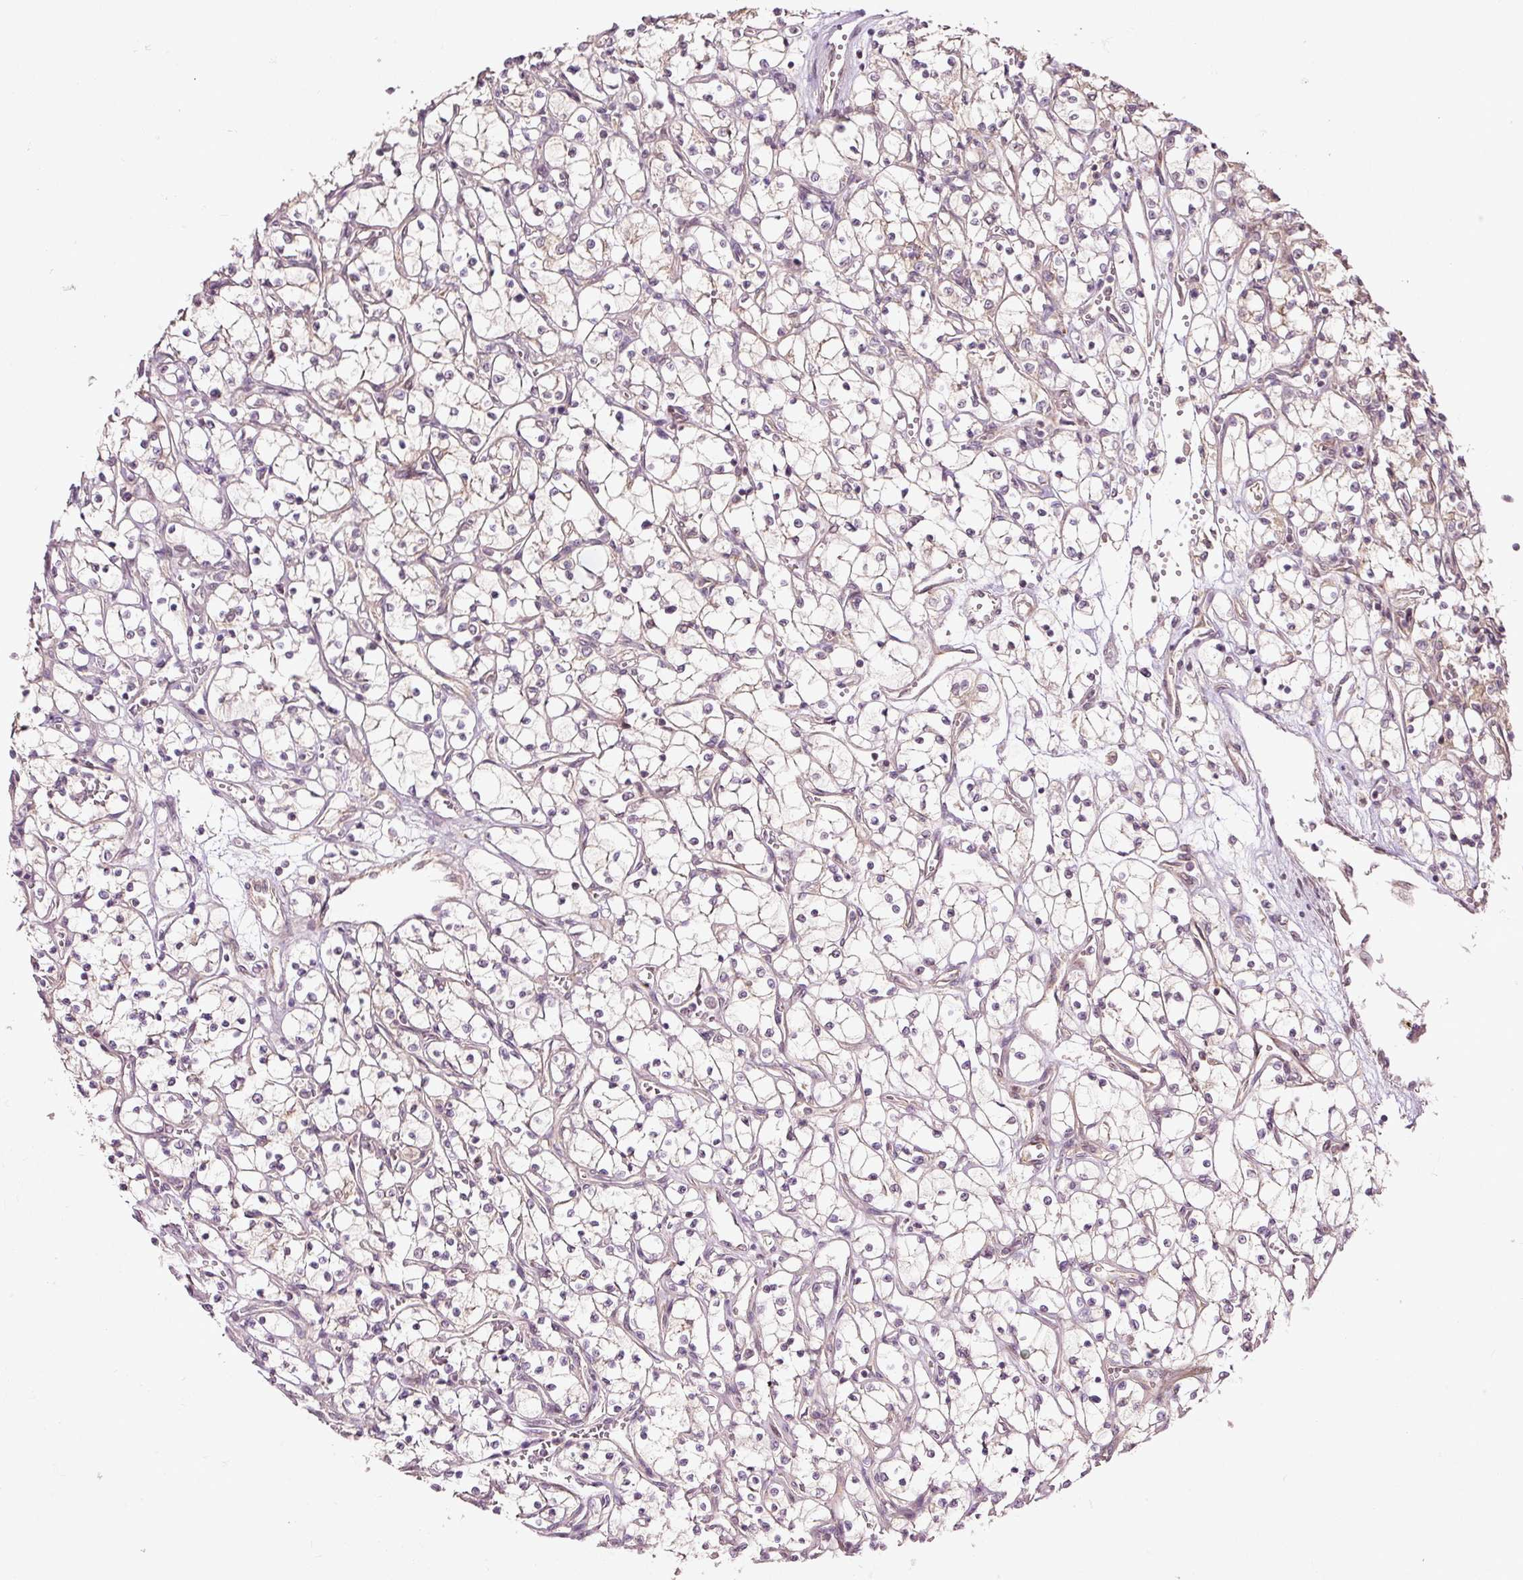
{"staining": {"intensity": "negative", "quantity": "none", "location": "none"}, "tissue": "renal cancer", "cell_type": "Tumor cells", "image_type": "cancer", "snomed": [{"axis": "morphology", "description": "Adenocarcinoma, NOS"}, {"axis": "topography", "description": "Kidney"}], "caption": "There is no significant positivity in tumor cells of adenocarcinoma (renal).", "gene": "PCDHB1", "patient": {"sex": "female", "age": 69}}